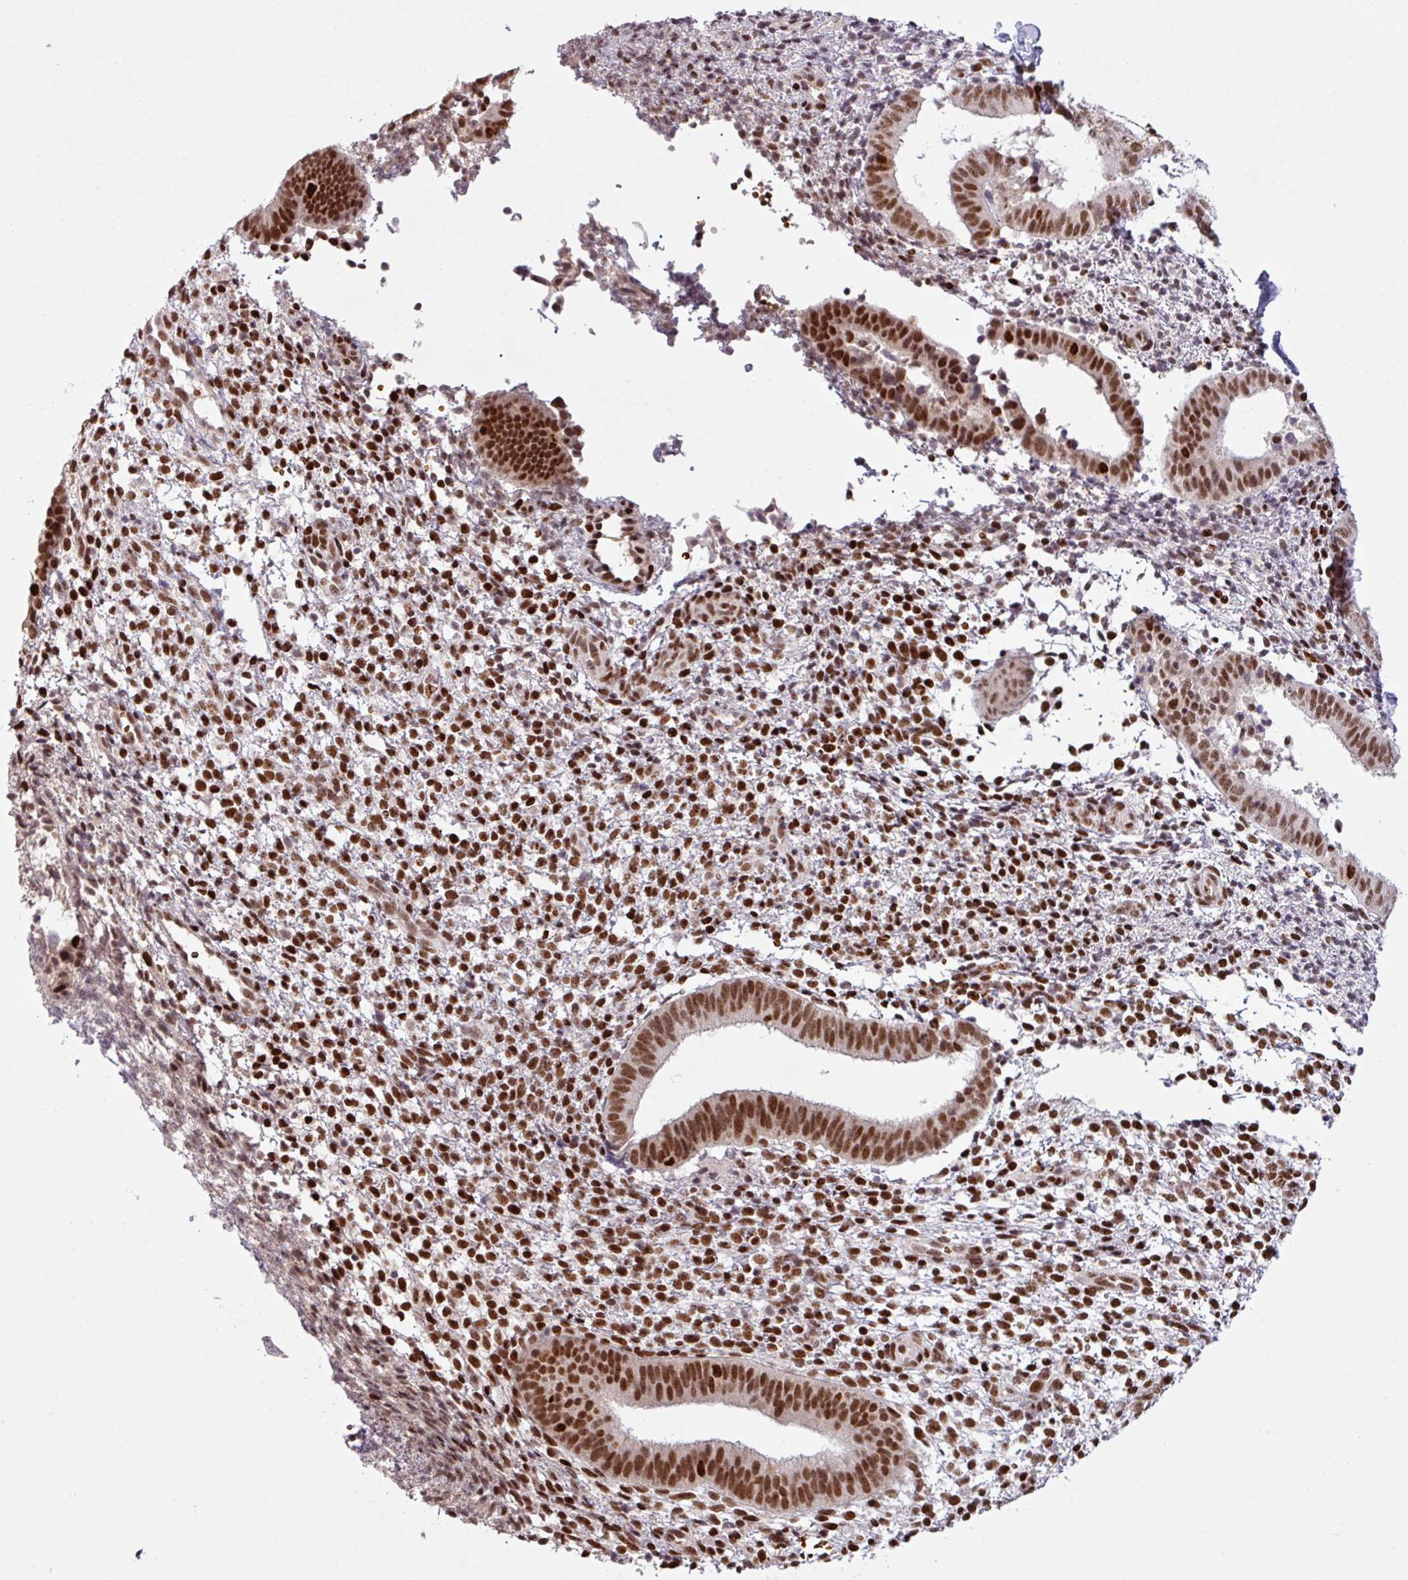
{"staining": {"intensity": "strong", "quantity": ">75%", "location": "nuclear"}, "tissue": "endometrium", "cell_type": "Cells in endometrial stroma", "image_type": "normal", "snomed": [{"axis": "morphology", "description": "Normal tissue, NOS"}, {"axis": "topography", "description": "Endometrium"}], "caption": "This is a micrograph of immunohistochemistry staining of normal endometrium, which shows strong staining in the nuclear of cells in endometrial stroma.", "gene": "PRDM5", "patient": {"sex": "female", "age": 49}}